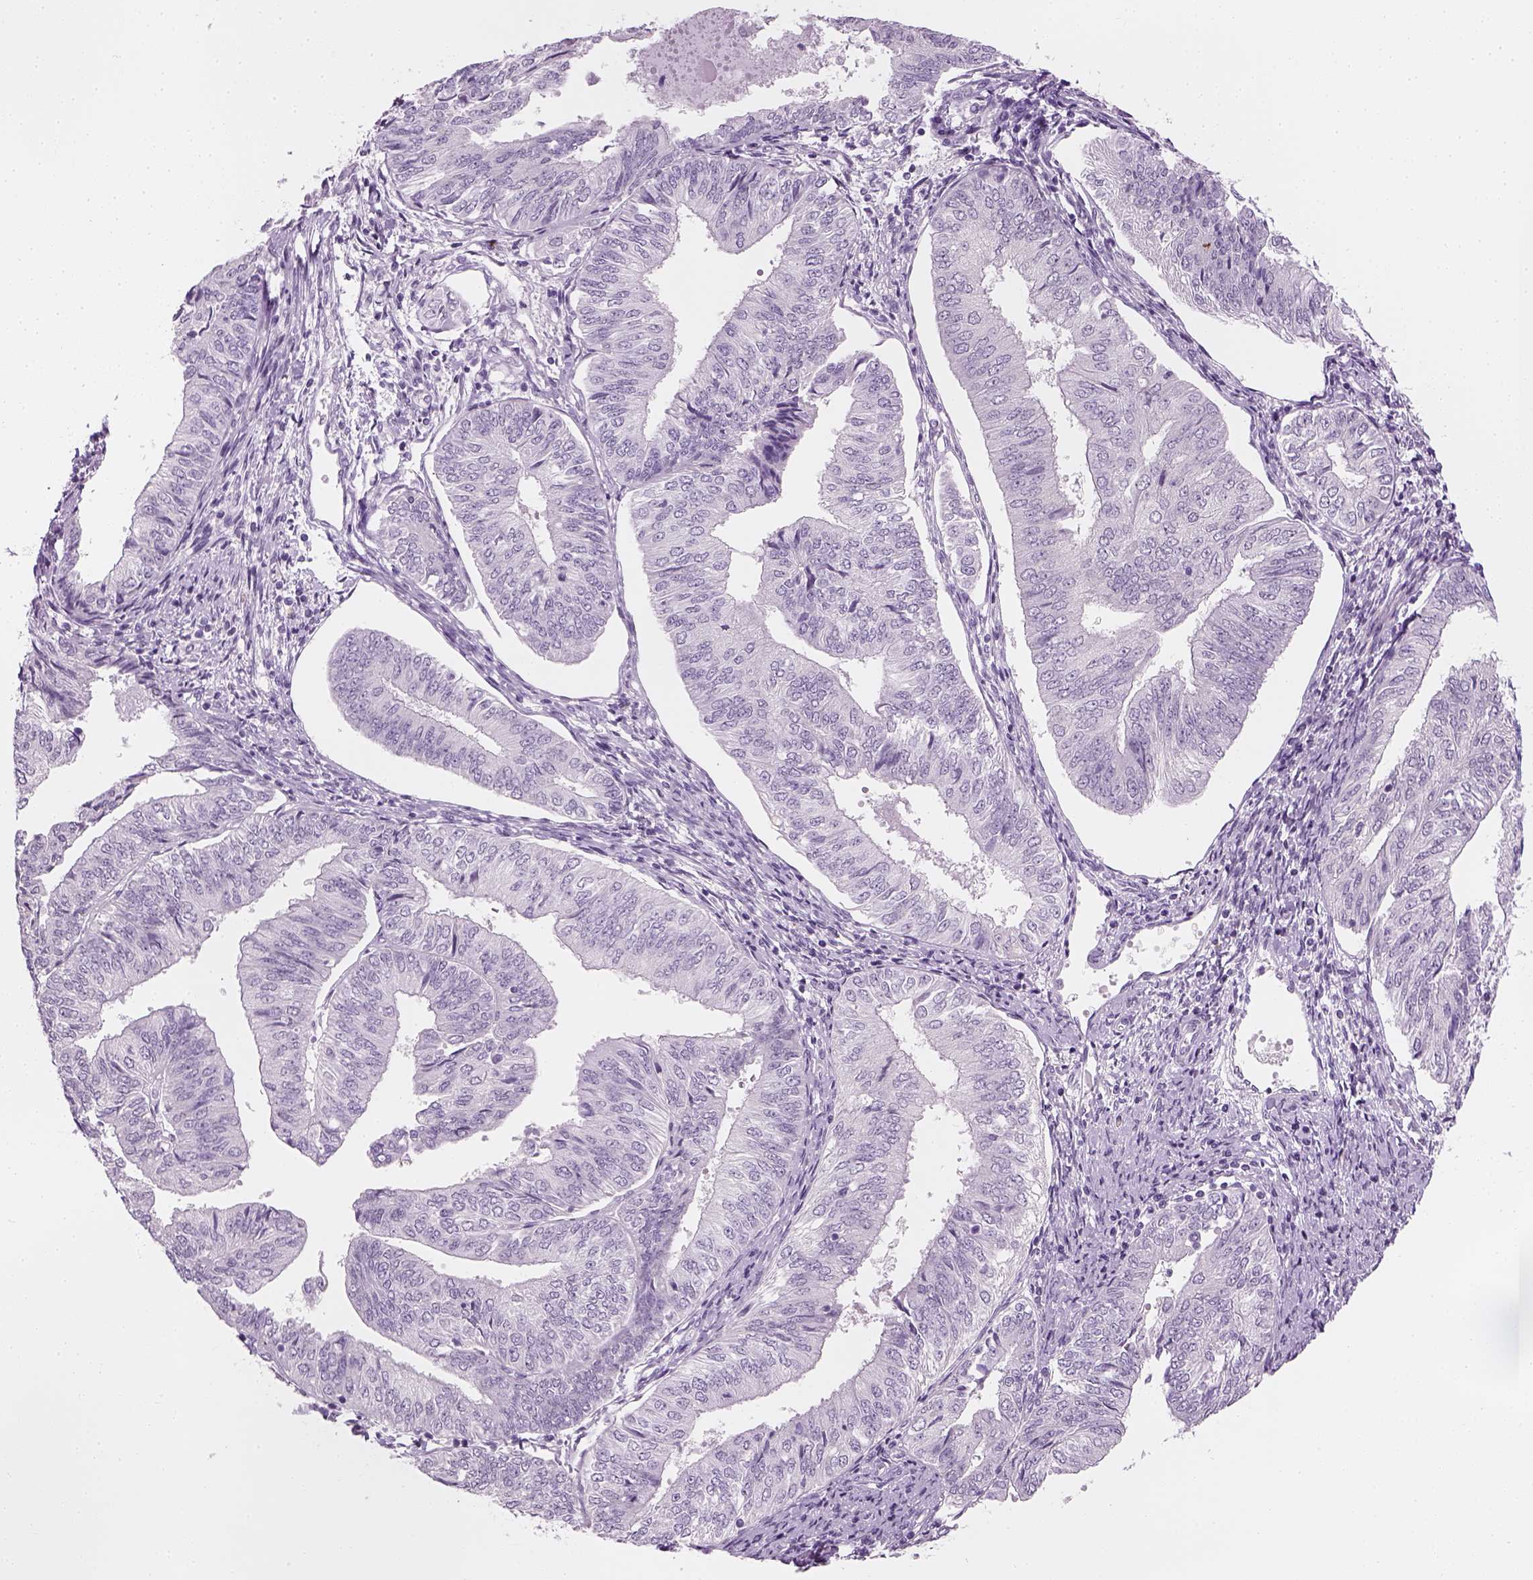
{"staining": {"intensity": "negative", "quantity": "none", "location": "none"}, "tissue": "endometrial cancer", "cell_type": "Tumor cells", "image_type": "cancer", "snomed": [{"axis": "morphology", "description": "Adenocarcinoma, NOS"}, {"axis": "topography", "description": "Endometrium"}], "caption": "IHC micrograph of human endometrial cancer (adenocarcinoma) stained for a protein (brown), which shows no staining in tumor cells.", "gene": "TH", "patient": {"sex": "female", "age": 58}}